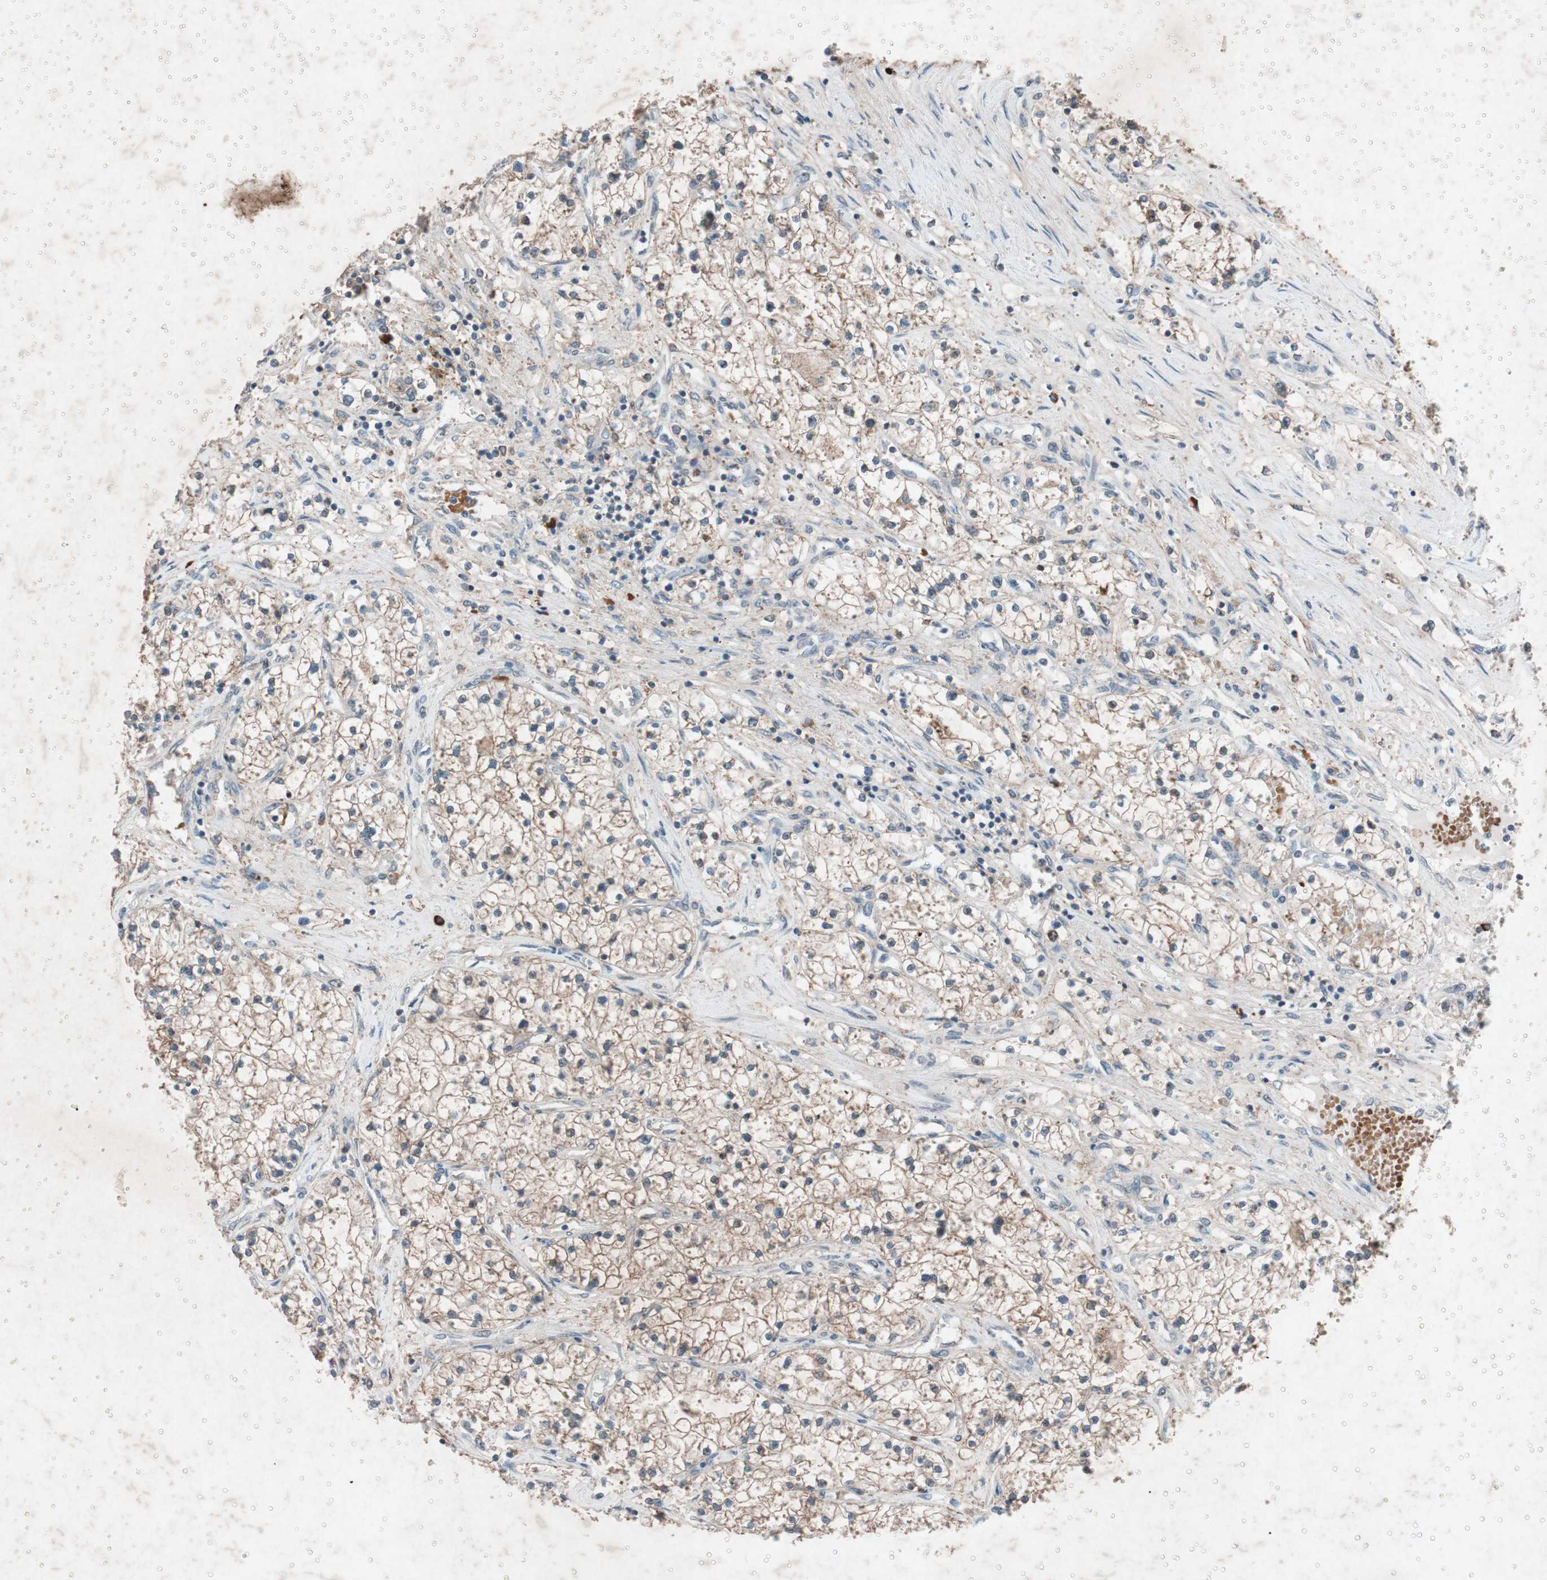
{"staining": {"intensity": "weak", "quantity": ">75%", "location": "cytoplasmic/membranous"}, "tissue": "renal cancer", "cell_type": "Tumor cells", "image_type": "cancer", "snomed": [{"axis": "morphology", "description": "Adenocarcinoma, NOS"}, {"axis": "topography", "description": "Kidney"}], "caption": "An IHC micrograph of tumor tissue is shown. Protein staining in brown labels weak cytoplasmic/membranous positivity in renal cancer (adenocarcinoma) within tumor cells.", "gene": "GRB7", "patient": {"sex": "male", "age": 68}}